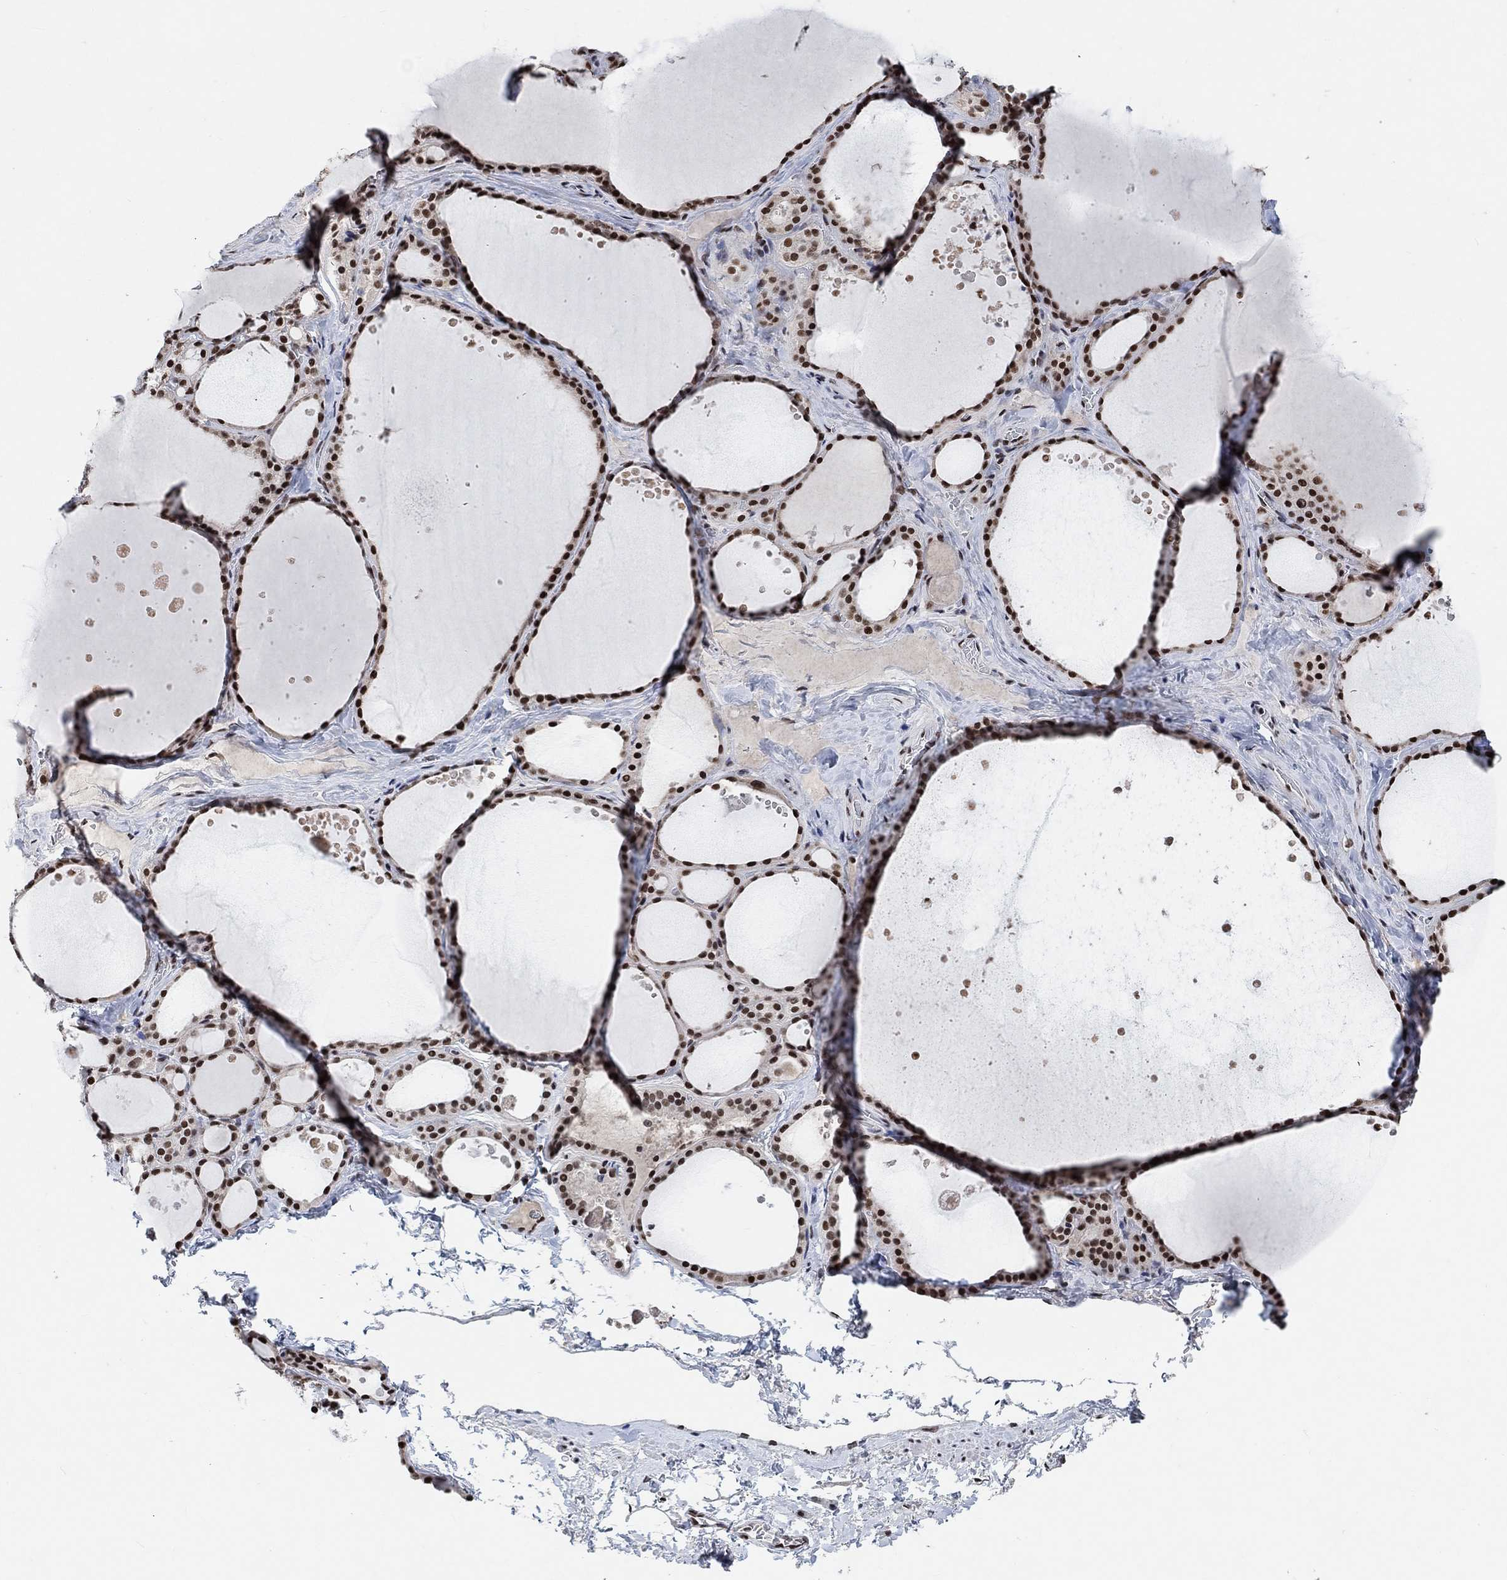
{"staining": {"intensity": "strong", "quantity": ">75%", "location": "nuclear"}, "tissue": "thyroid gland", "cell_type": "Glandular cells", "image_type": "normal", "snomed": [{"axis": "morphology", "description": "Normal tissue, NOS"}, {"axis": "topography", "description": "Thyroid gland"}], "caption": "The photomicrograph reveals staining of normal thyroid gland, revealing strong nuclear protein expression (brown color) within glandular cells.", "gene": "USP39", "patient": {"sex": "male", "age": 63}}